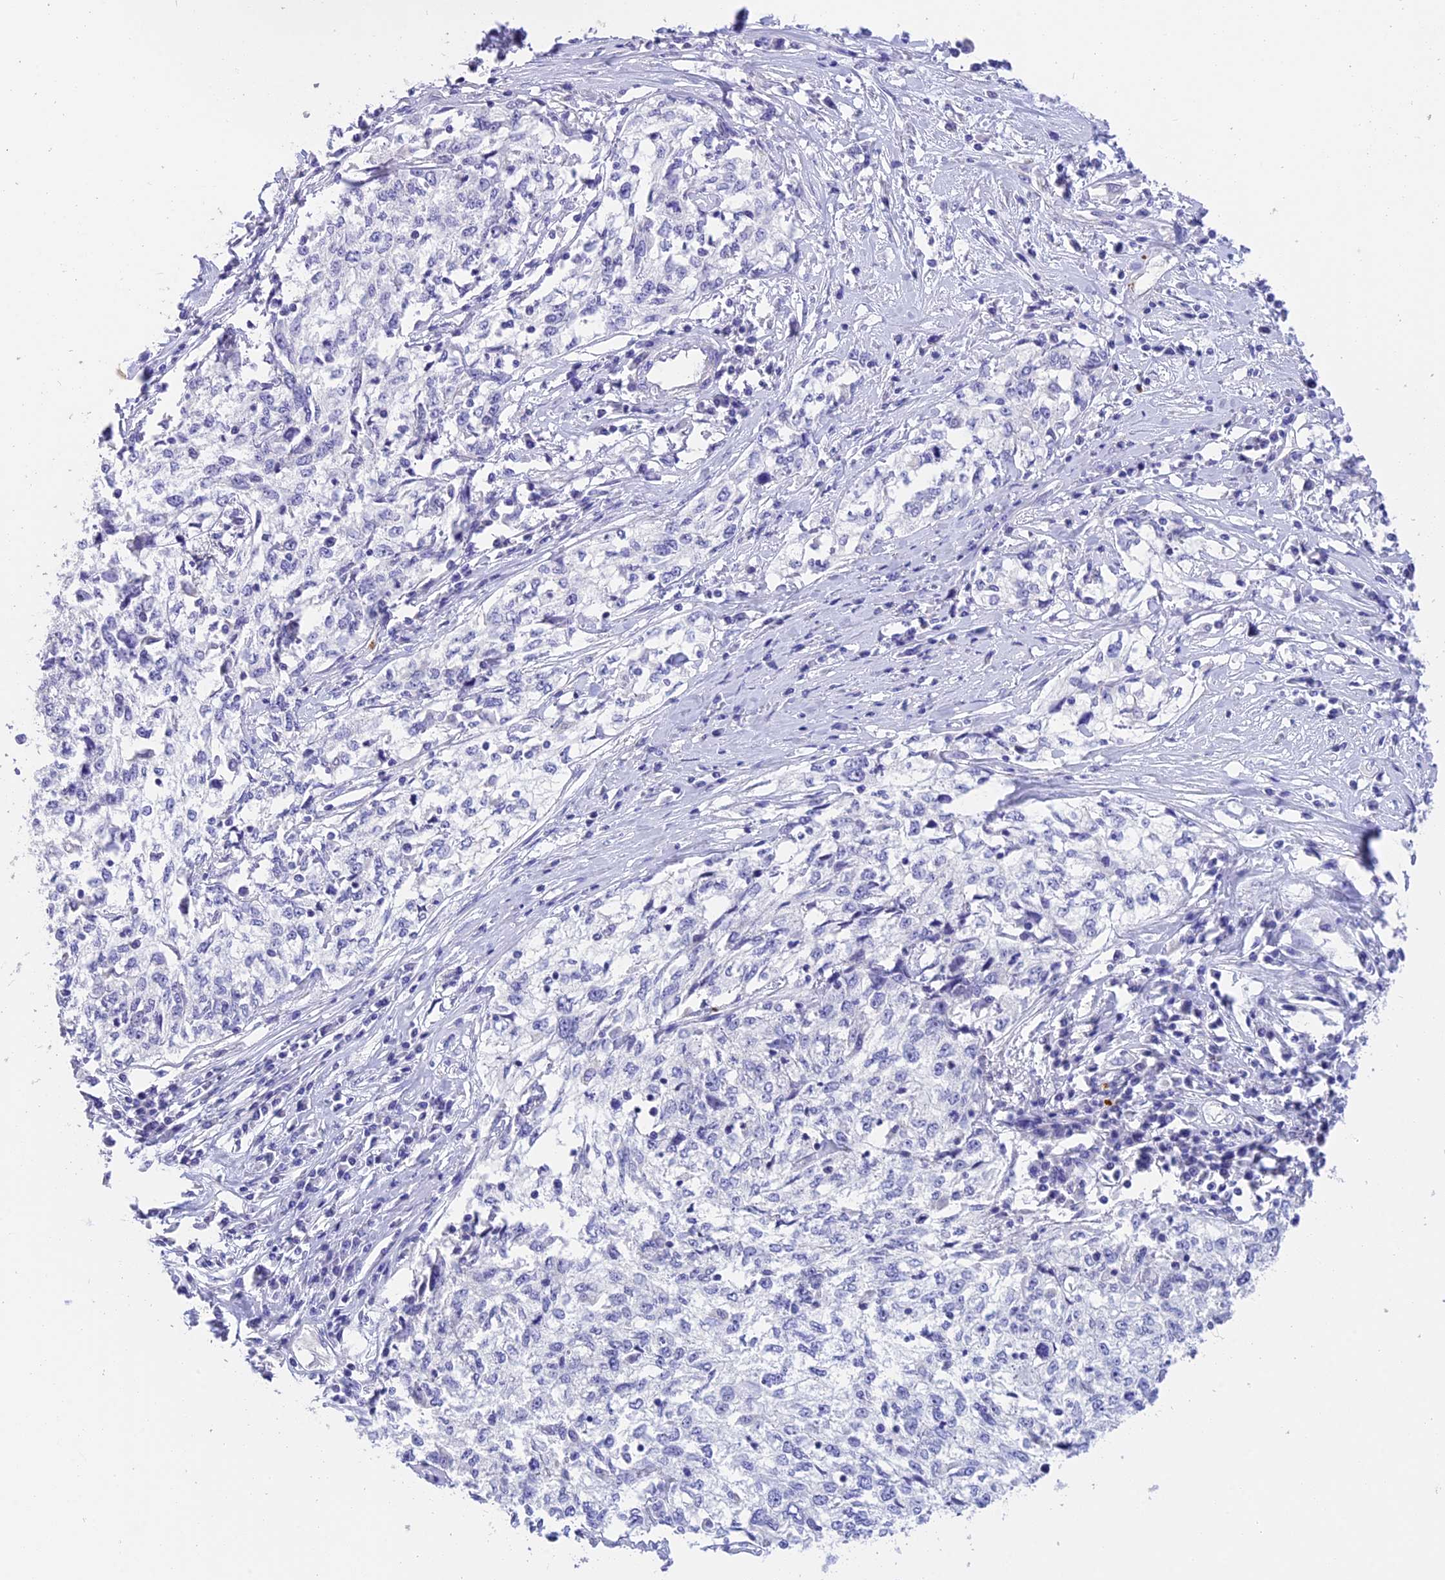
{"staining": {"intensity": "negative", "quantity": "none", "location": "none"}, "tissue": "cervical cancer", "cell_type": "Tumor cells", "image_type": "cancer", "snomed": [{"axis": "morphology", "description": "Squamous cell carcinoma, NOS"}, {"axis": "topography", "description": "Cervix"}], "caption": "IHC histopathology image of neoplastic tissue: cervical cancer stained with DAB (3,3'-diaminobenzidine) exhibits no significant protein positivity in tumor cells.", "gene": "TNNC2", "patient": {"sex": "female", "age": 57}}